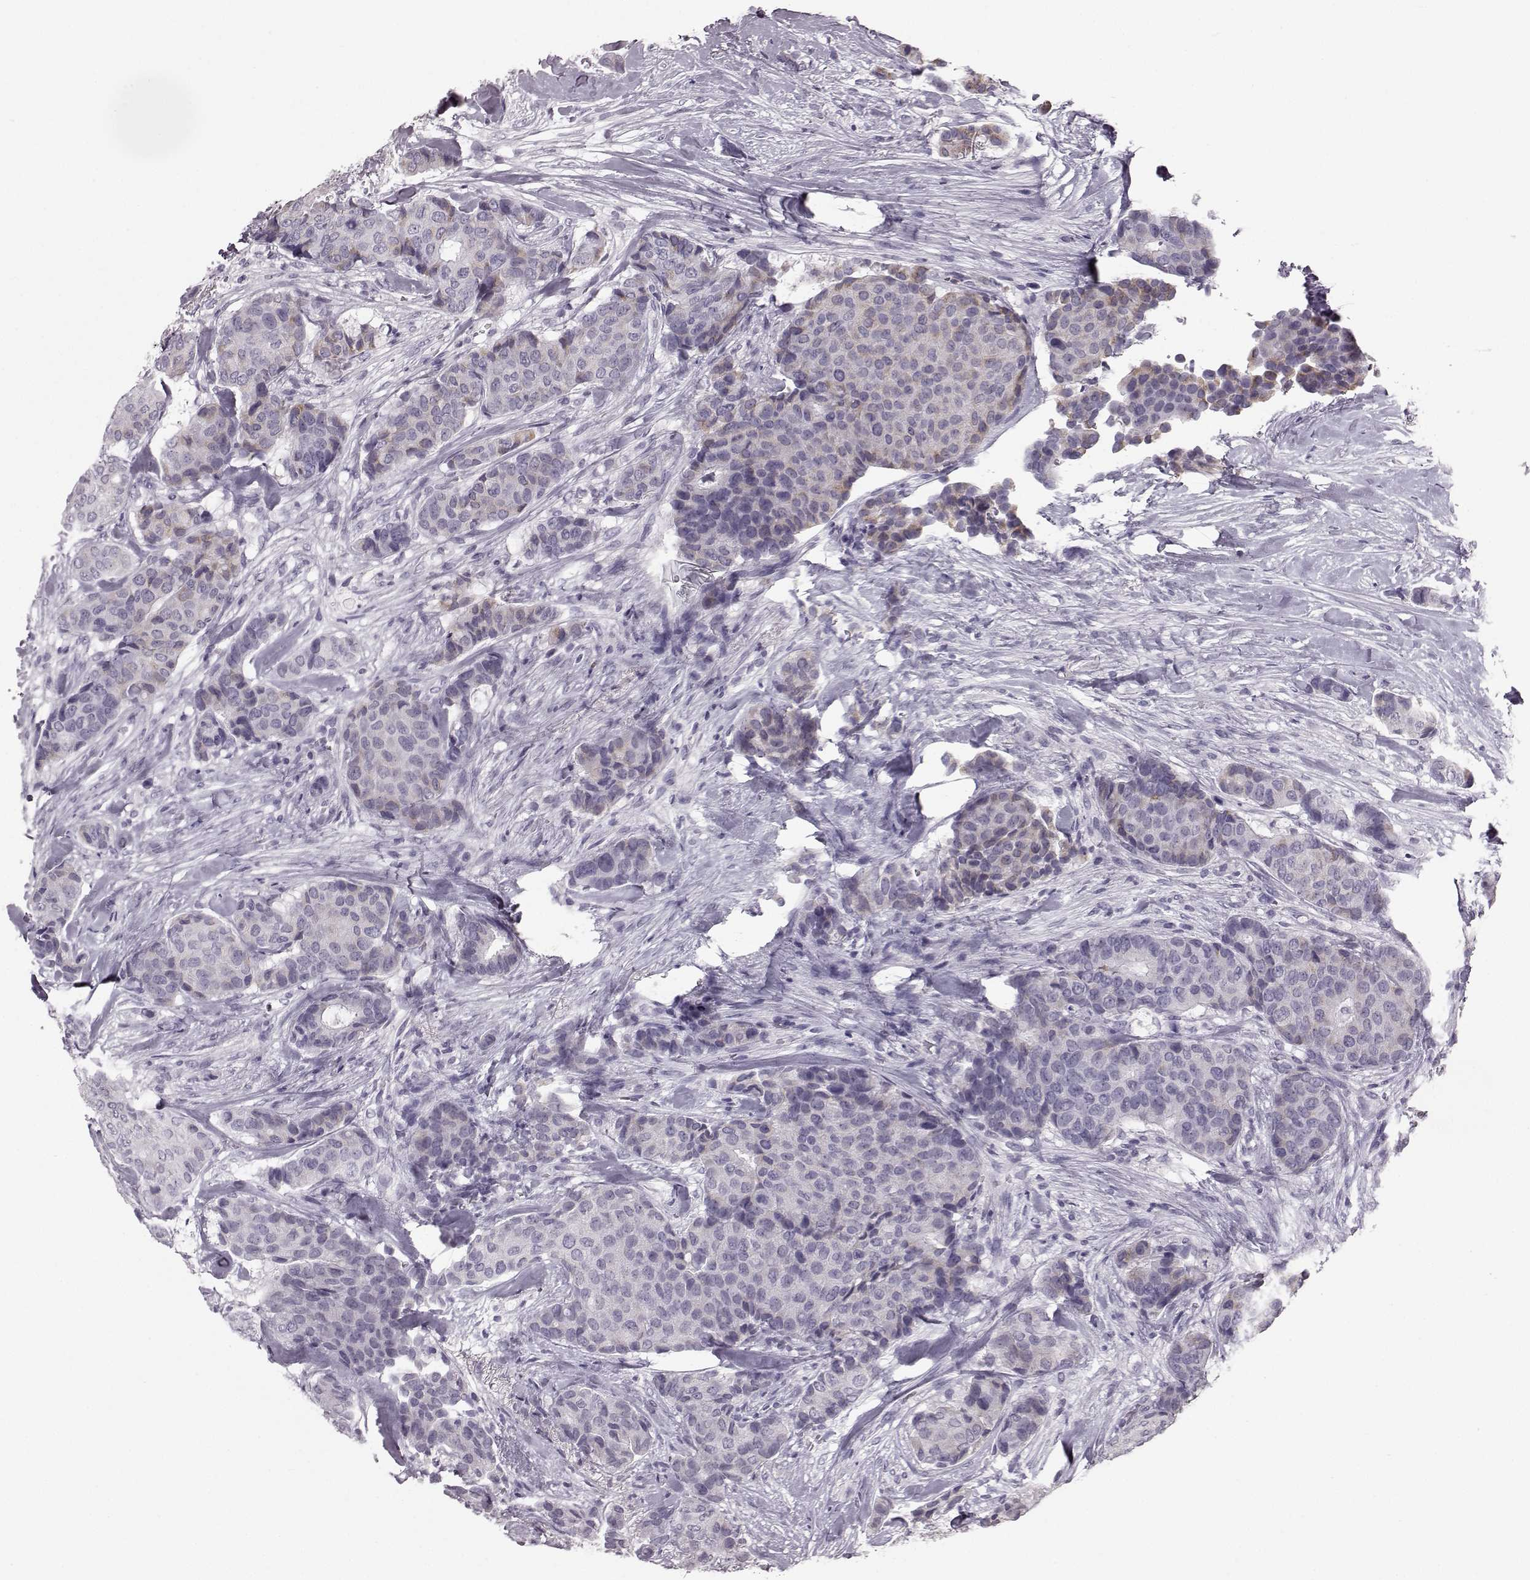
{"staining": {"intensity": "weak", "quantity": "<25%", "location": "cytoplasmic/membranous"}, "tissue": "breast cancer", "cell_type": "Tumor cells", "image_type": "cancer", "snomed": [{"axis": "morphology", "description": "Duct carcinoma"}, {"axis": "topography", "description": "Breast"}], "caption": "Infiltrating ductal carcinoma (breast) was stained to show a protein in brown. There is no significant staining in tumor cells. (Immunohistochemistry (ihc), brightfield microscopy, high magnification).", "gene": "JSRP1", "patient": {"sex": "female", "age": 75}}